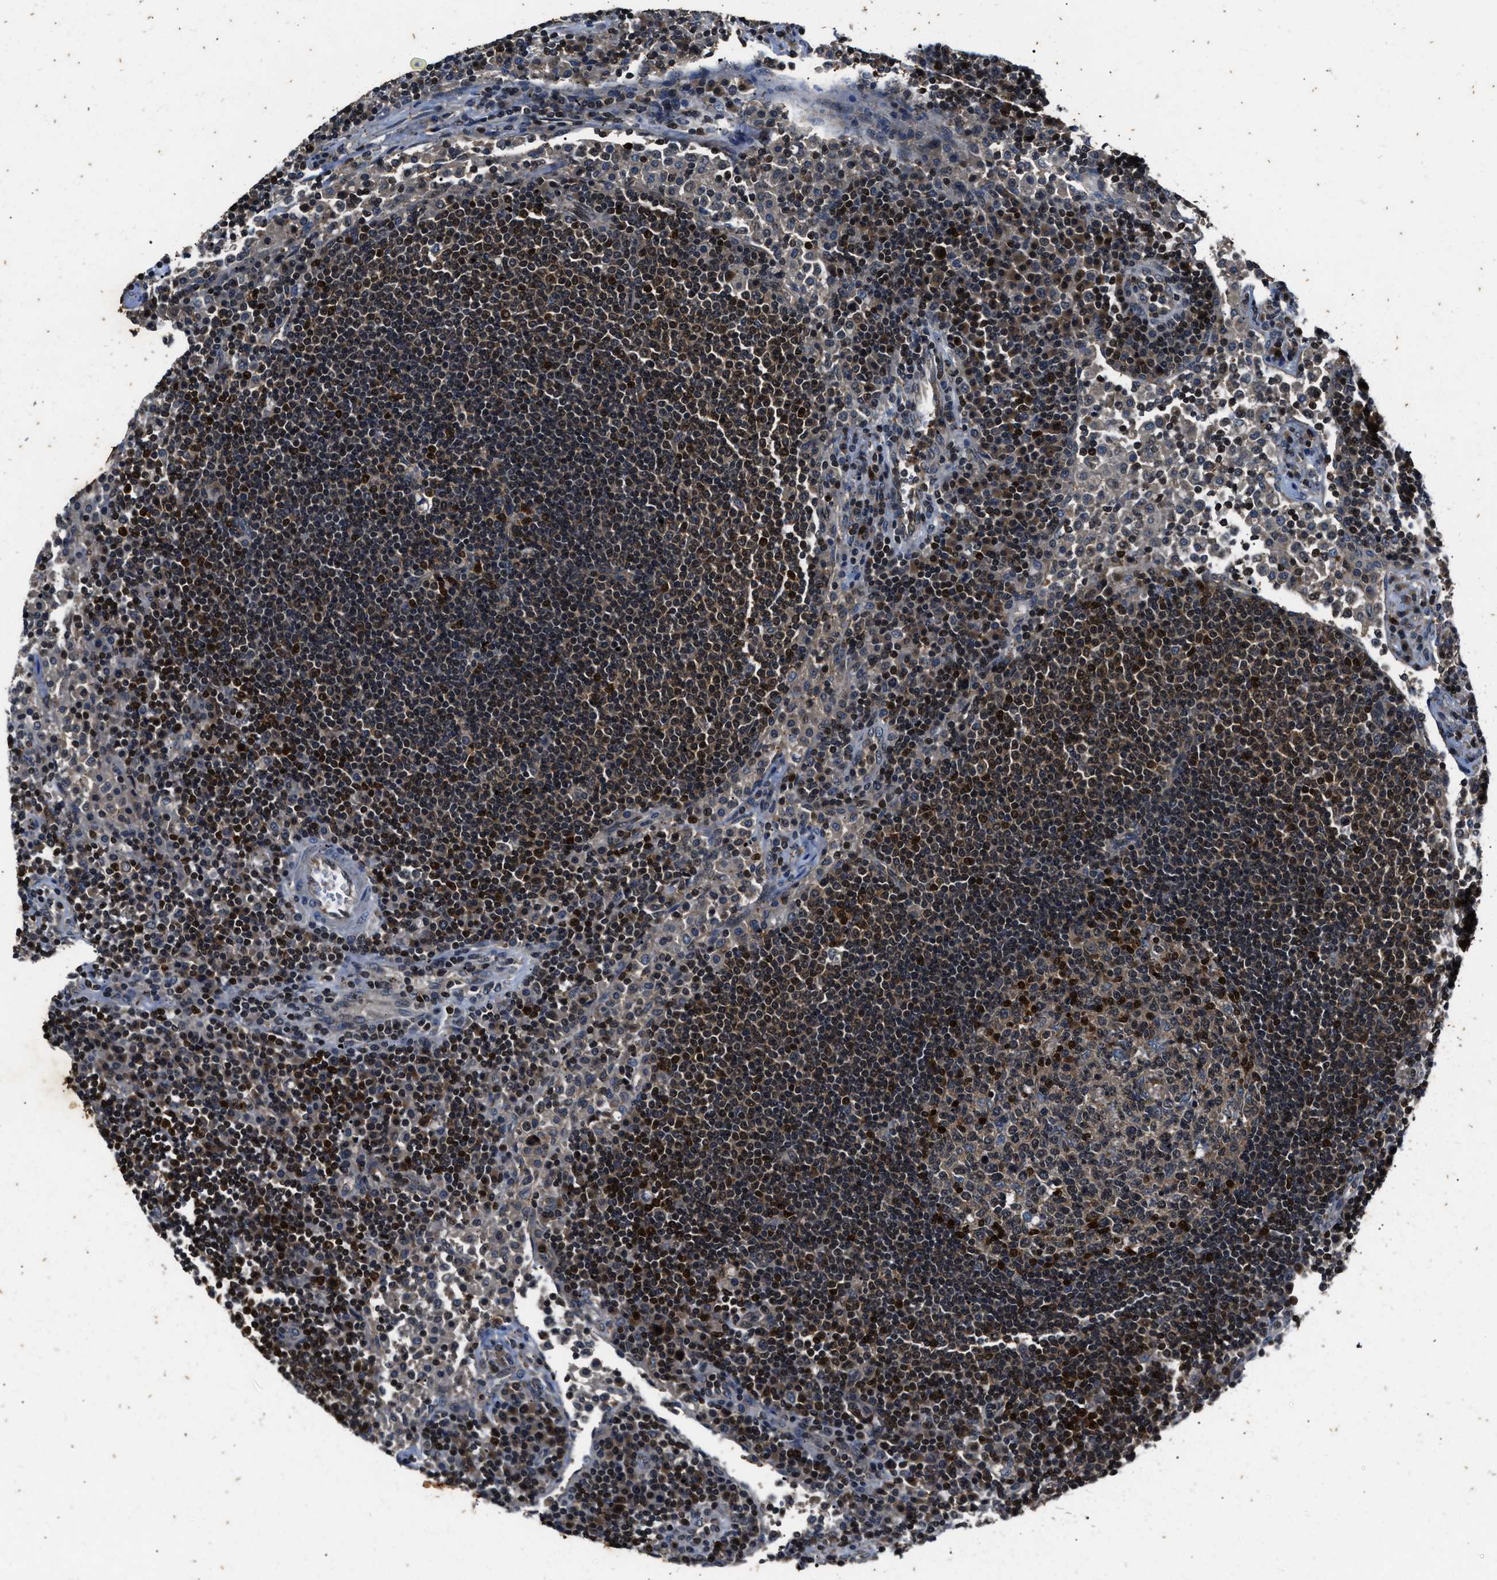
{"staining": {"intensity": "moderate", "quantity": "<25%", "location": "cytoplasmic/membranous,nuclear"}, "tissue": "lymph node", "cell_type": "Germinal center cells", "image_type": "normal", "snomed": [{"axis": "morphology", "description": "Normal tissue, NOS"}, {"axis": "topography", "description": "Lymph node"}], "caption": "Protein analysis of unremarkable lymph node exhibits moderate cytoplasmic/membranous,nuclear expression in approximately <25% of germinal center cells.", "gene": "PTPN7", "patient": {"sex": "female", "age": 53}}